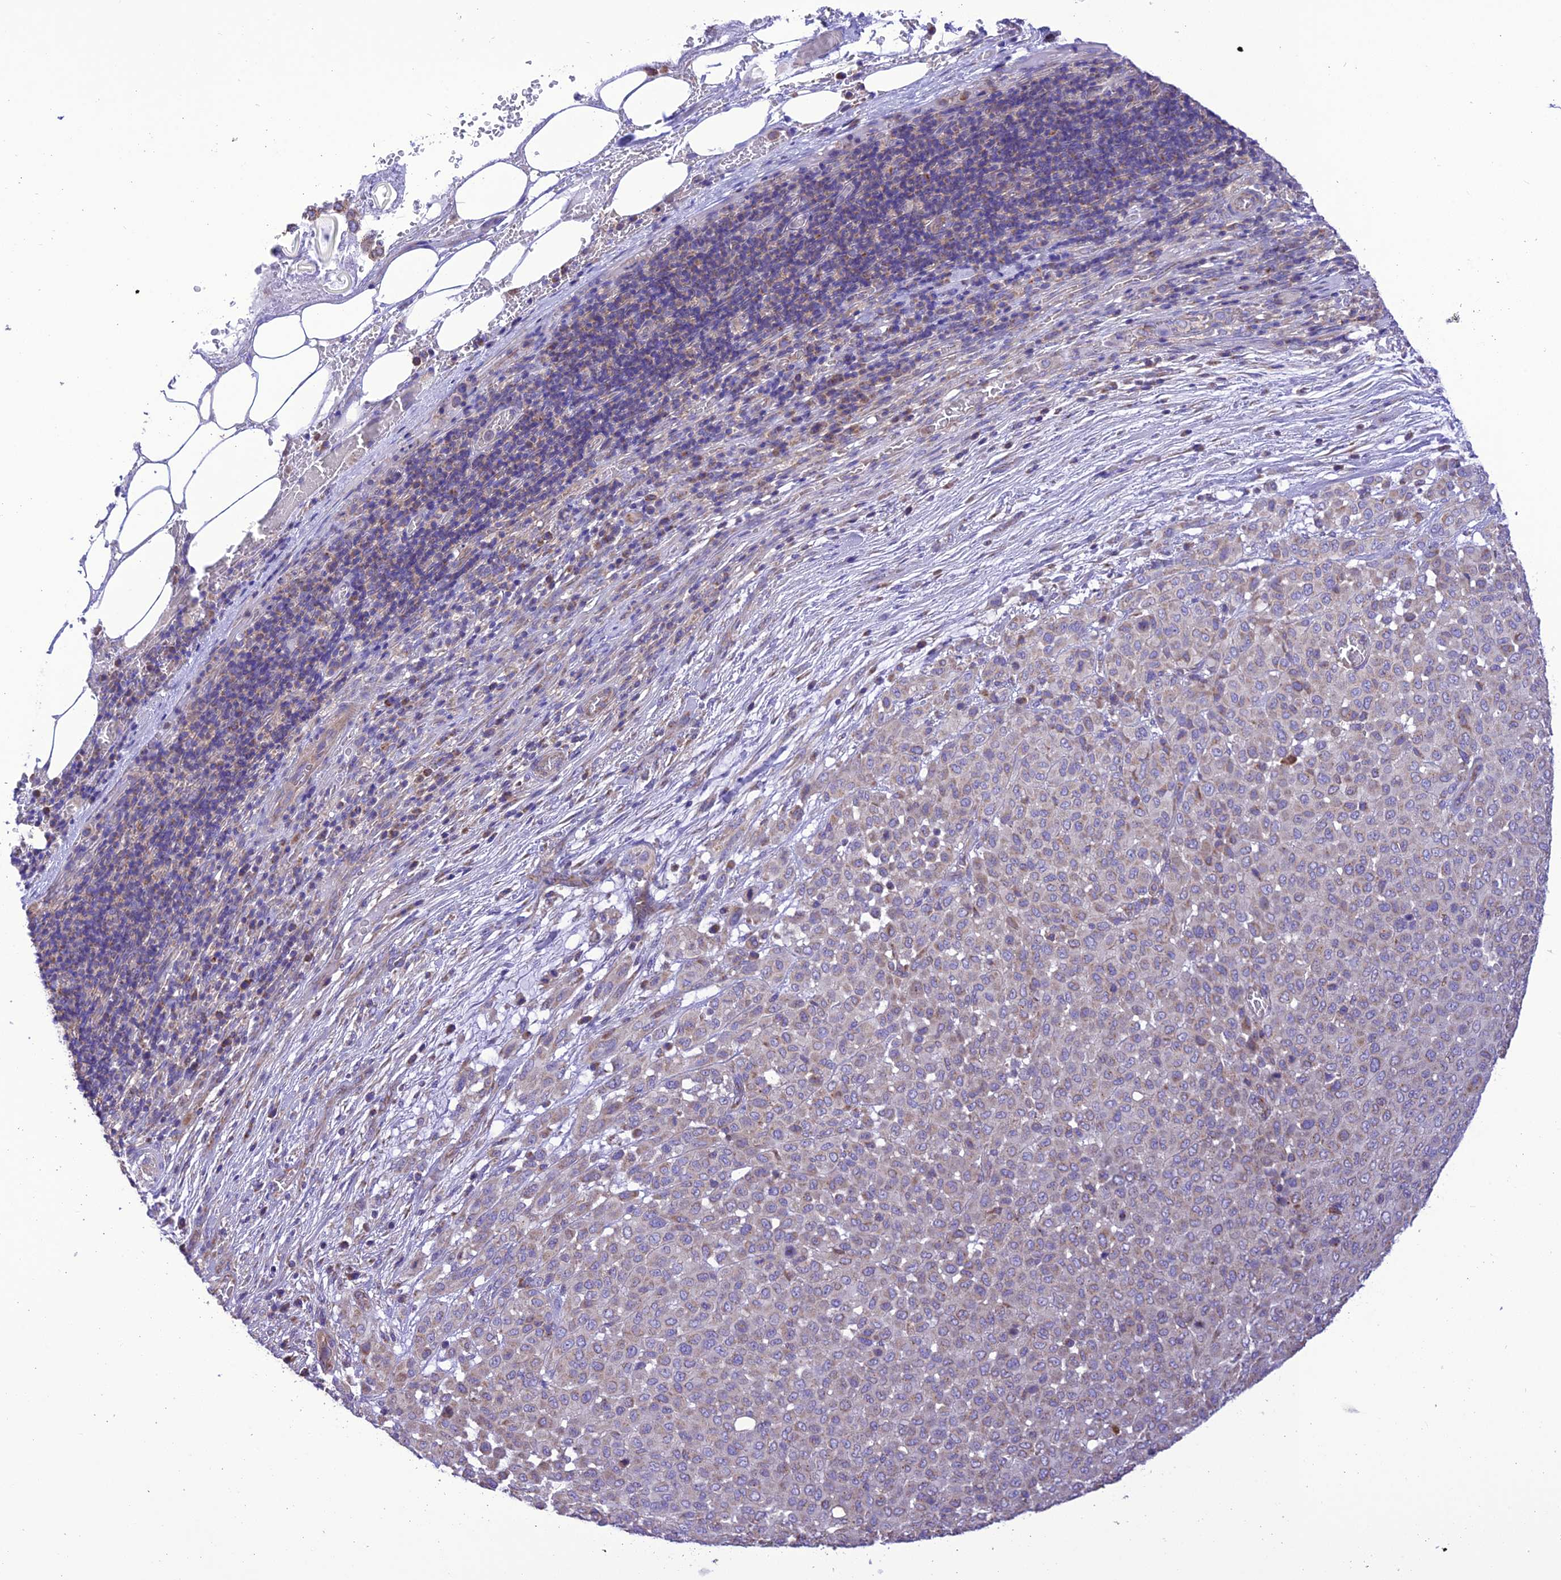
{"staining": {"intensity": "moderate", "quantity": "<25%", "location": "cytoplasmic/membranous"}, "tissue": "melanoma", "cell_type": "Tumor cells", "image_type": "cancer", "snomed": [{"axis": "morphology", "description": "Malignant melanoma, Metastatic site"}, {"axis": "topography", "description": "Skin"}], "caption": "Malignant melanoma (metastatic site) stained for a protein (brown) shows moderate cytoplasmic/membranous positive staining in approximately <25% of tumor cells.", "gene": "MAP3K12", "patient": {"sex": "female", "age": 81}}